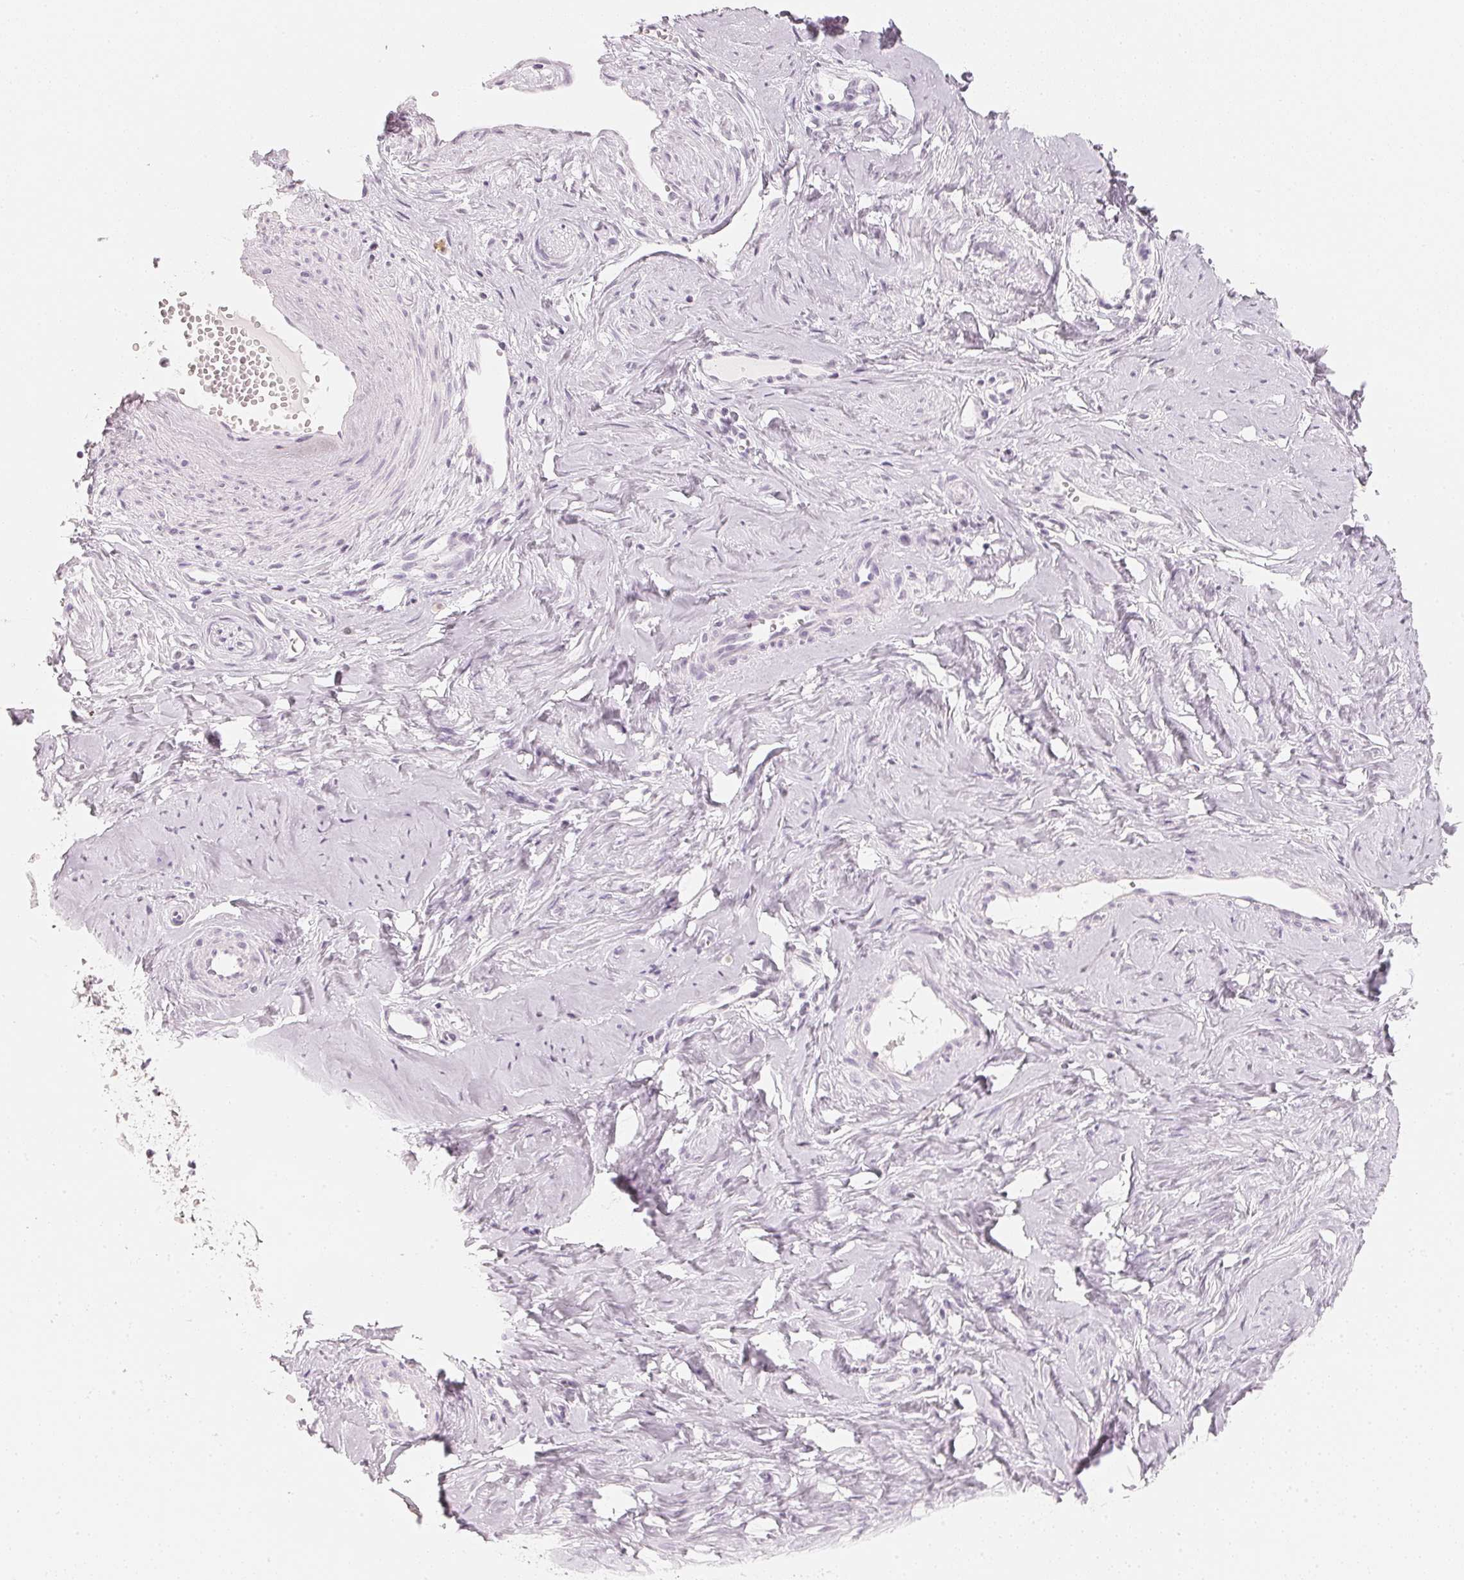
{"staining": {"intensity": "negative", "quantity": "none", "location": "none"}, "tissue": "smooth muscle", "cell_type": "Smooth muscle cells", "image_type": "normal", "snomed": [{"axis": "morphology", "description": "Normal tissue, NOS"}, {"axis": "topography", "description": "Smooth muscle"}], "caption": "Immunohistochemistry (IHC) of unremarkable smooth muscle displays no staining in smooth muscle cells. (DAB immunohistochemistry (IHC) visualized using brightfield microscopy, high magnification).", "gene": "SLC22A8", "patient": {"sex": "female", "age": 48}}